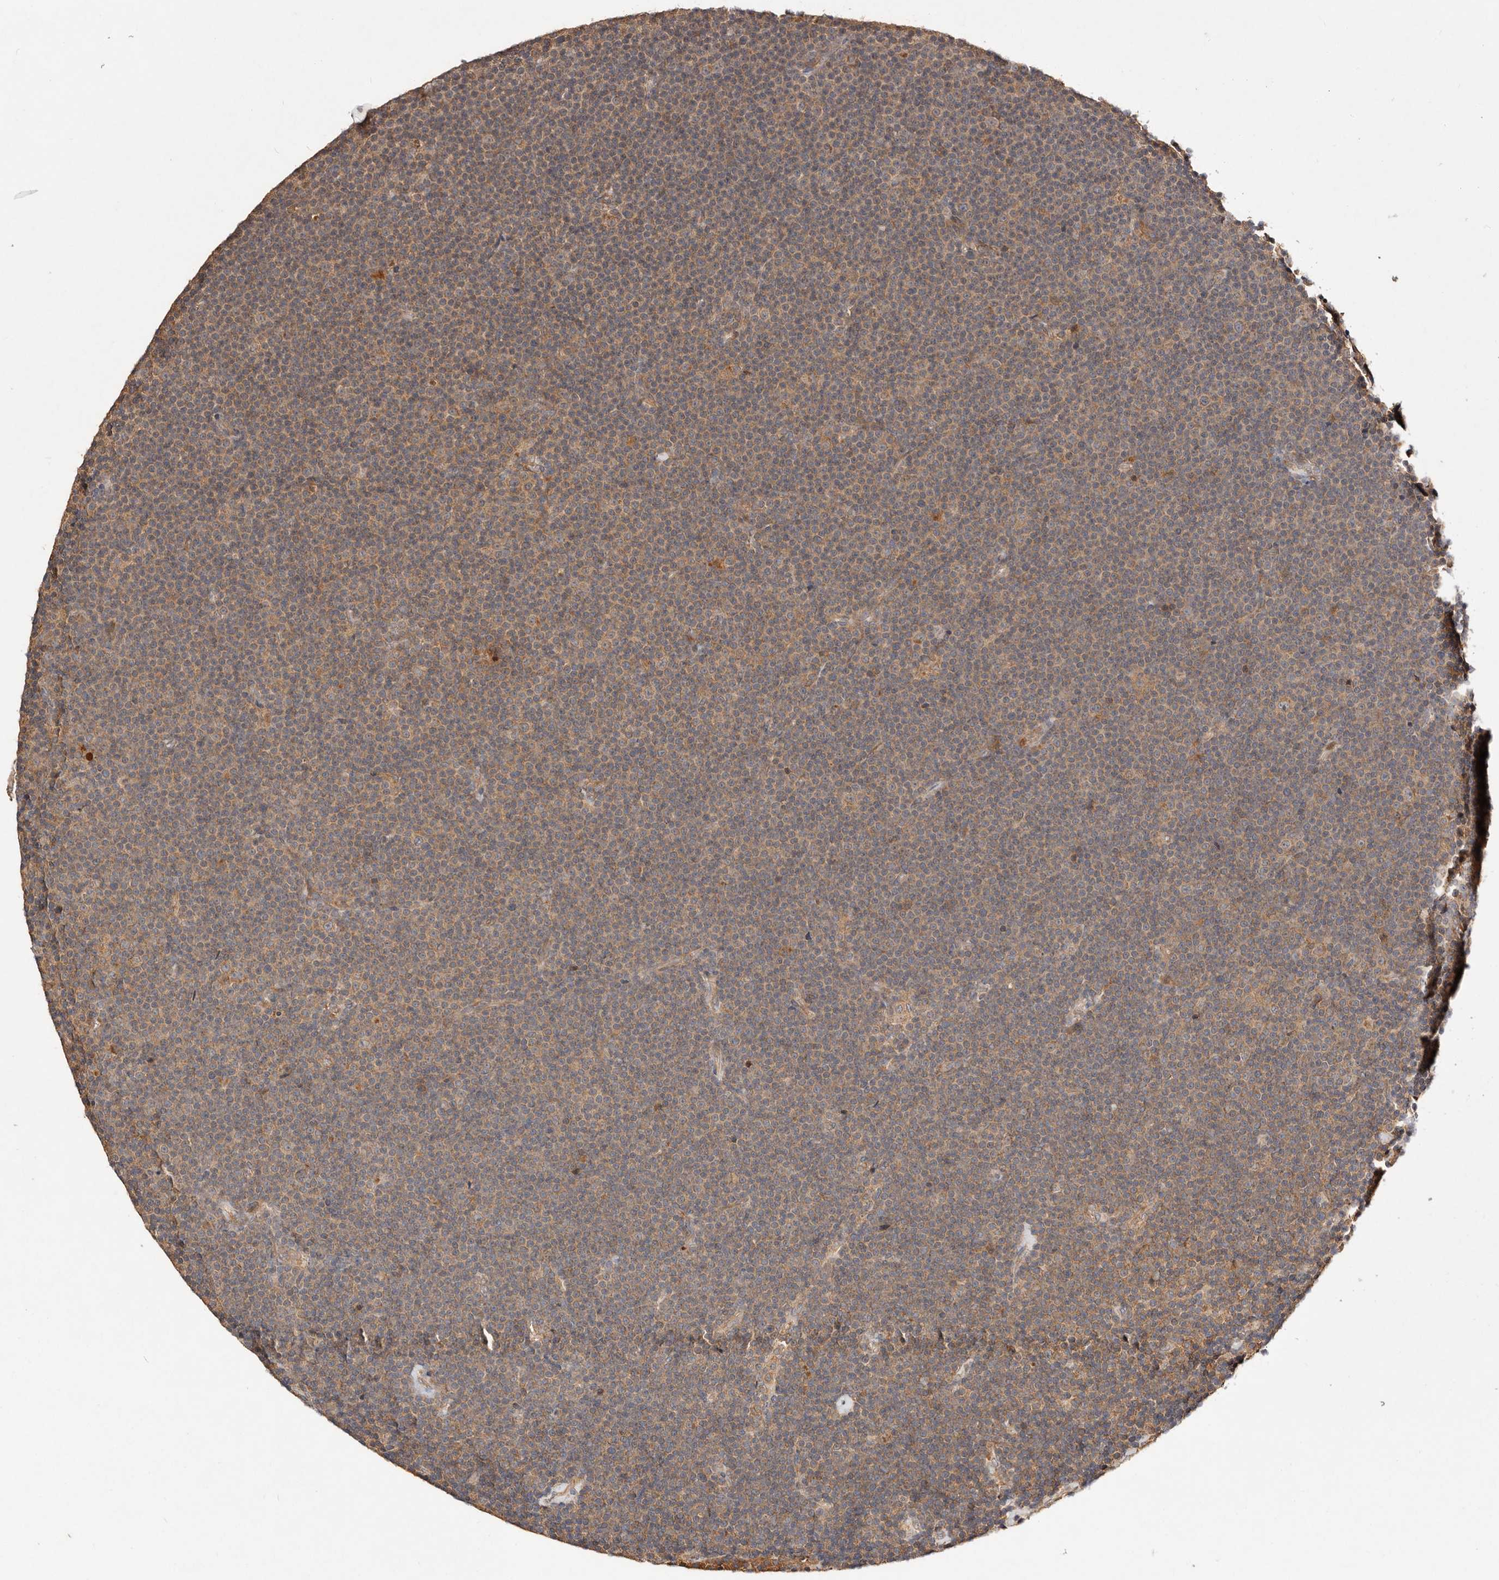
{"staining": {"intensity": "moderate", "quantity": ">75%", "location": "cytoplasmic/membranous"}, "tissue": "lymphoma", "cell_type": "Tumor cells", "image_type": "cancer", "snomed": [{"axis": "morphology", "description": "Malignant lymphoma, non-Hodgkin's type, Low grade"}, {"axis": "topography", "description": "Lymph node"}], "caption": "Immunohistochemical staining of human low-grade malignant lymphoma, non-Hodgkin's type displays moderate cytoplasmic/membranous protein expression in about >75% of tumor cells.", "gene": "PKIB", "patient": {"sex": "female", "age": 67}}